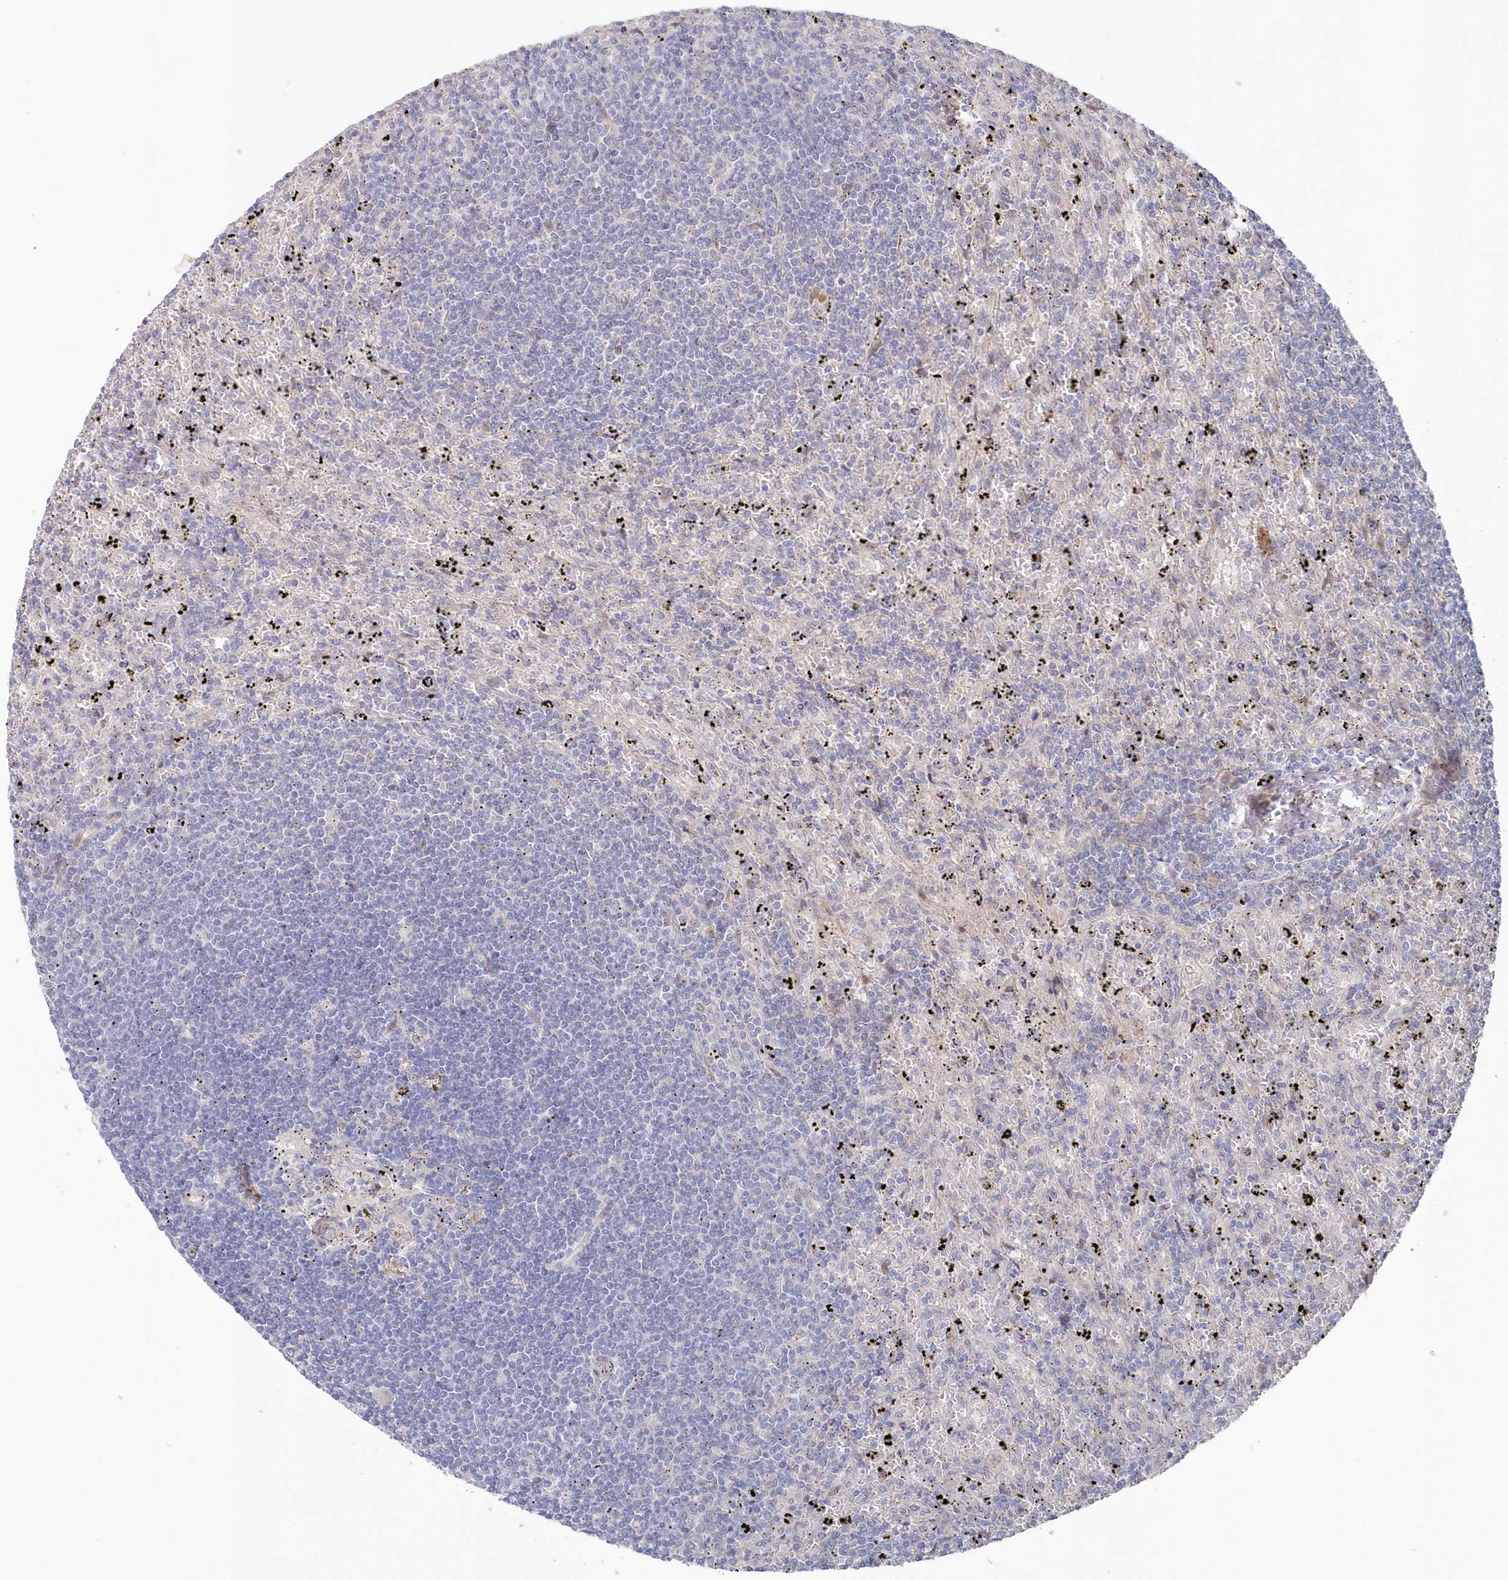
{"staining": {"intensity": "negative", "quantity": "none", "location": "none"}, "tissue": "lymphoma", "cell_type": "Tumor cells", "image_type": "cancer", "snomed": [{"axis": "morphology", "description": "Malignant lymphoma, non-Hodgkin's type, Low grade"}, {"axis": "topography", "description": "Spleen"}], "caption": "This is an immunohistochemistry (IHC) histopathology image of human low-grade malignant lymphoma, non-Hodgkin's type. There is no expression in tumor cells.", "gene": "KIAA1586", "patient": {"sex": "male", "age": 76}}